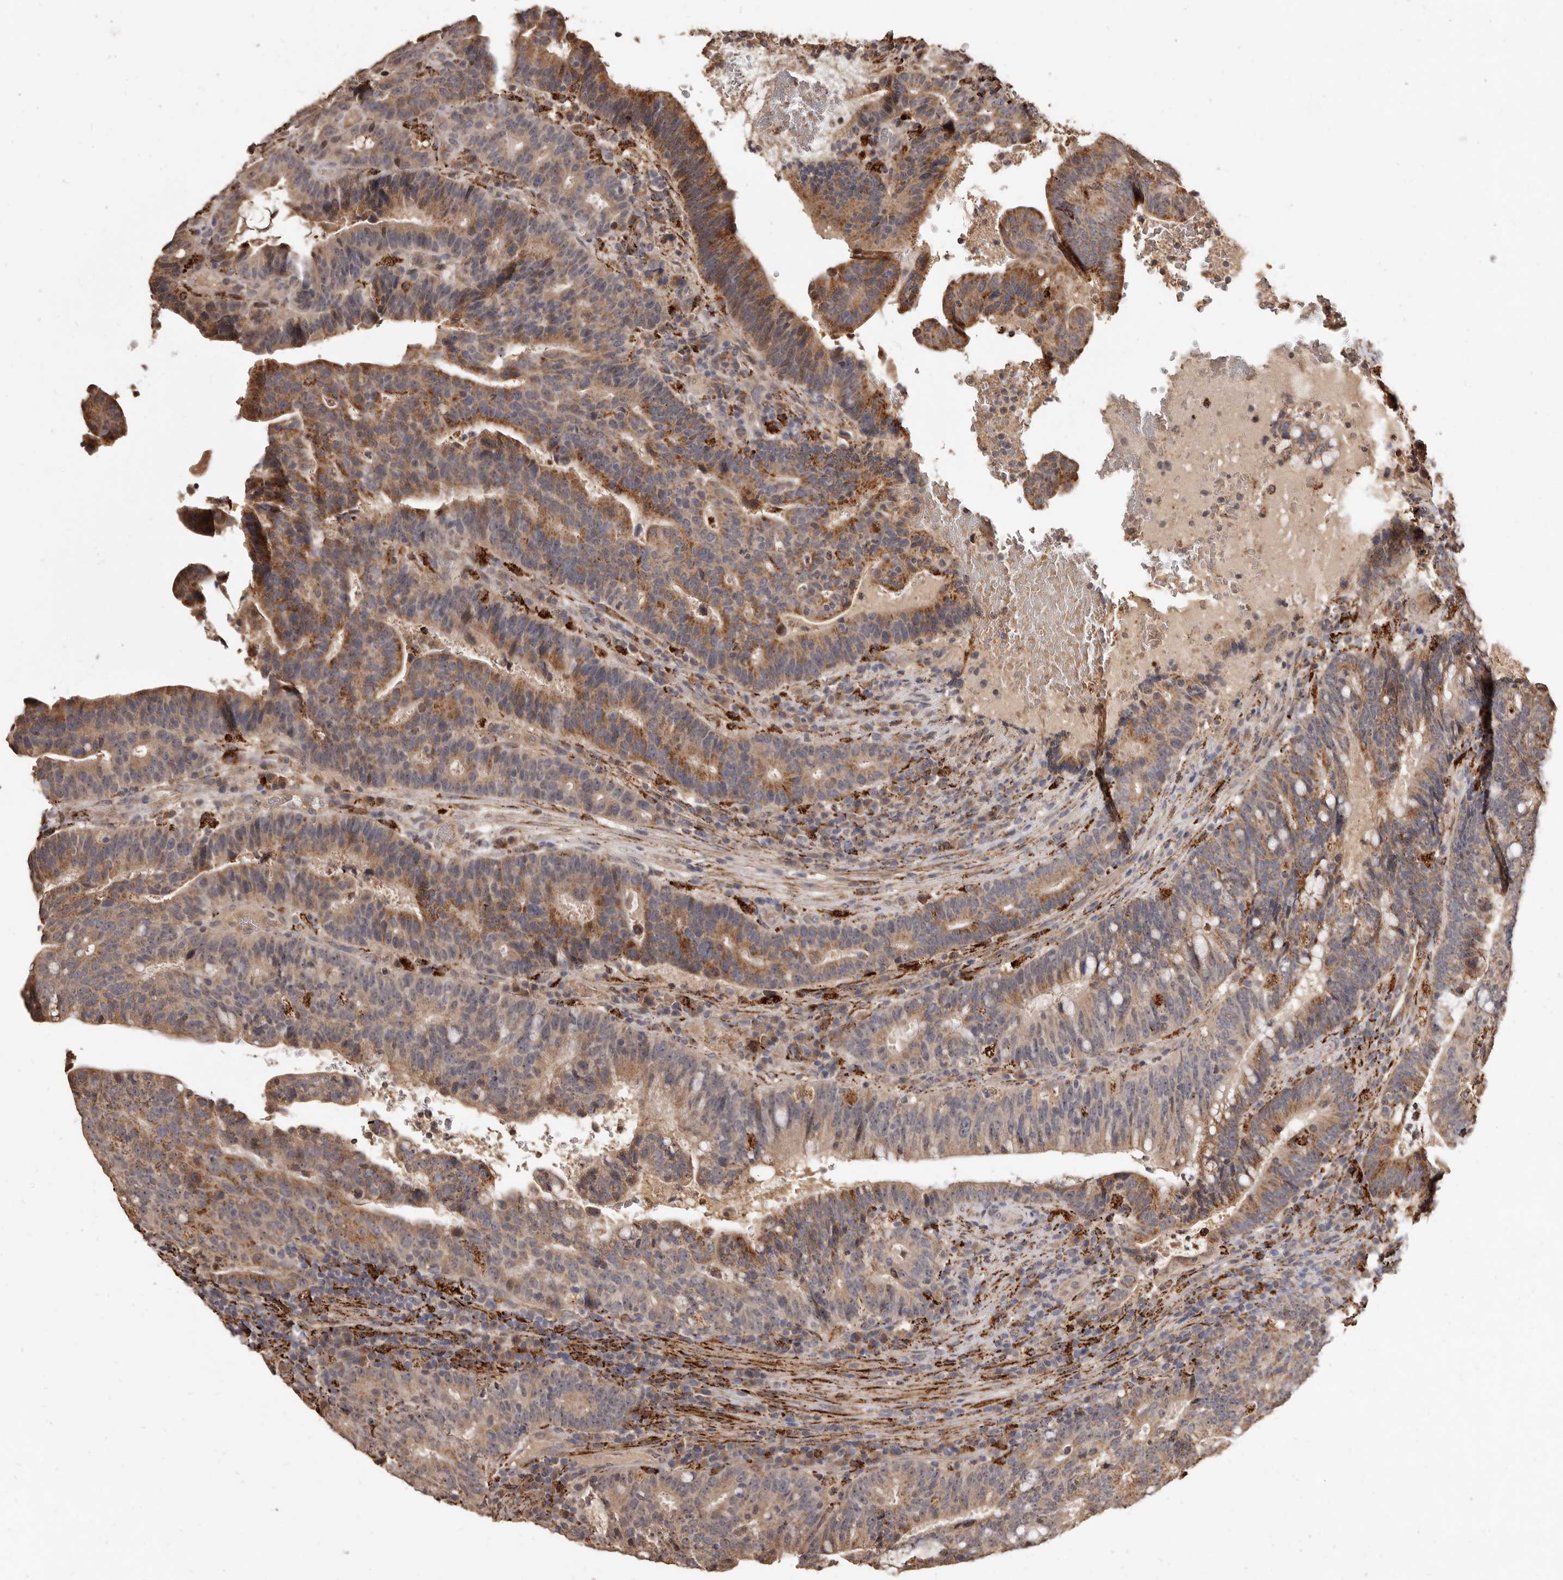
{"staining": {"intensity": "moderate", "quantity": ">75%", "location": "cytoplasmic/membranous"}, "tissue": "colorectal cancer", "cell_type": "Tumor cells", "image_type": "cancer", "snomed": [{"axis": "morphology", "description": "Adenocarcinoma, NOS"}, {"axis": "topography", "description": "Colon"}], "caption": "Colorectal adenocarcinoma stained for a protein (brown) shows moderate cytoplasmic/membranous positive expression in approximately >75% of tumor cells.", "gene": "AKAP7", "patient": {"sex": "female", "age": 66}}